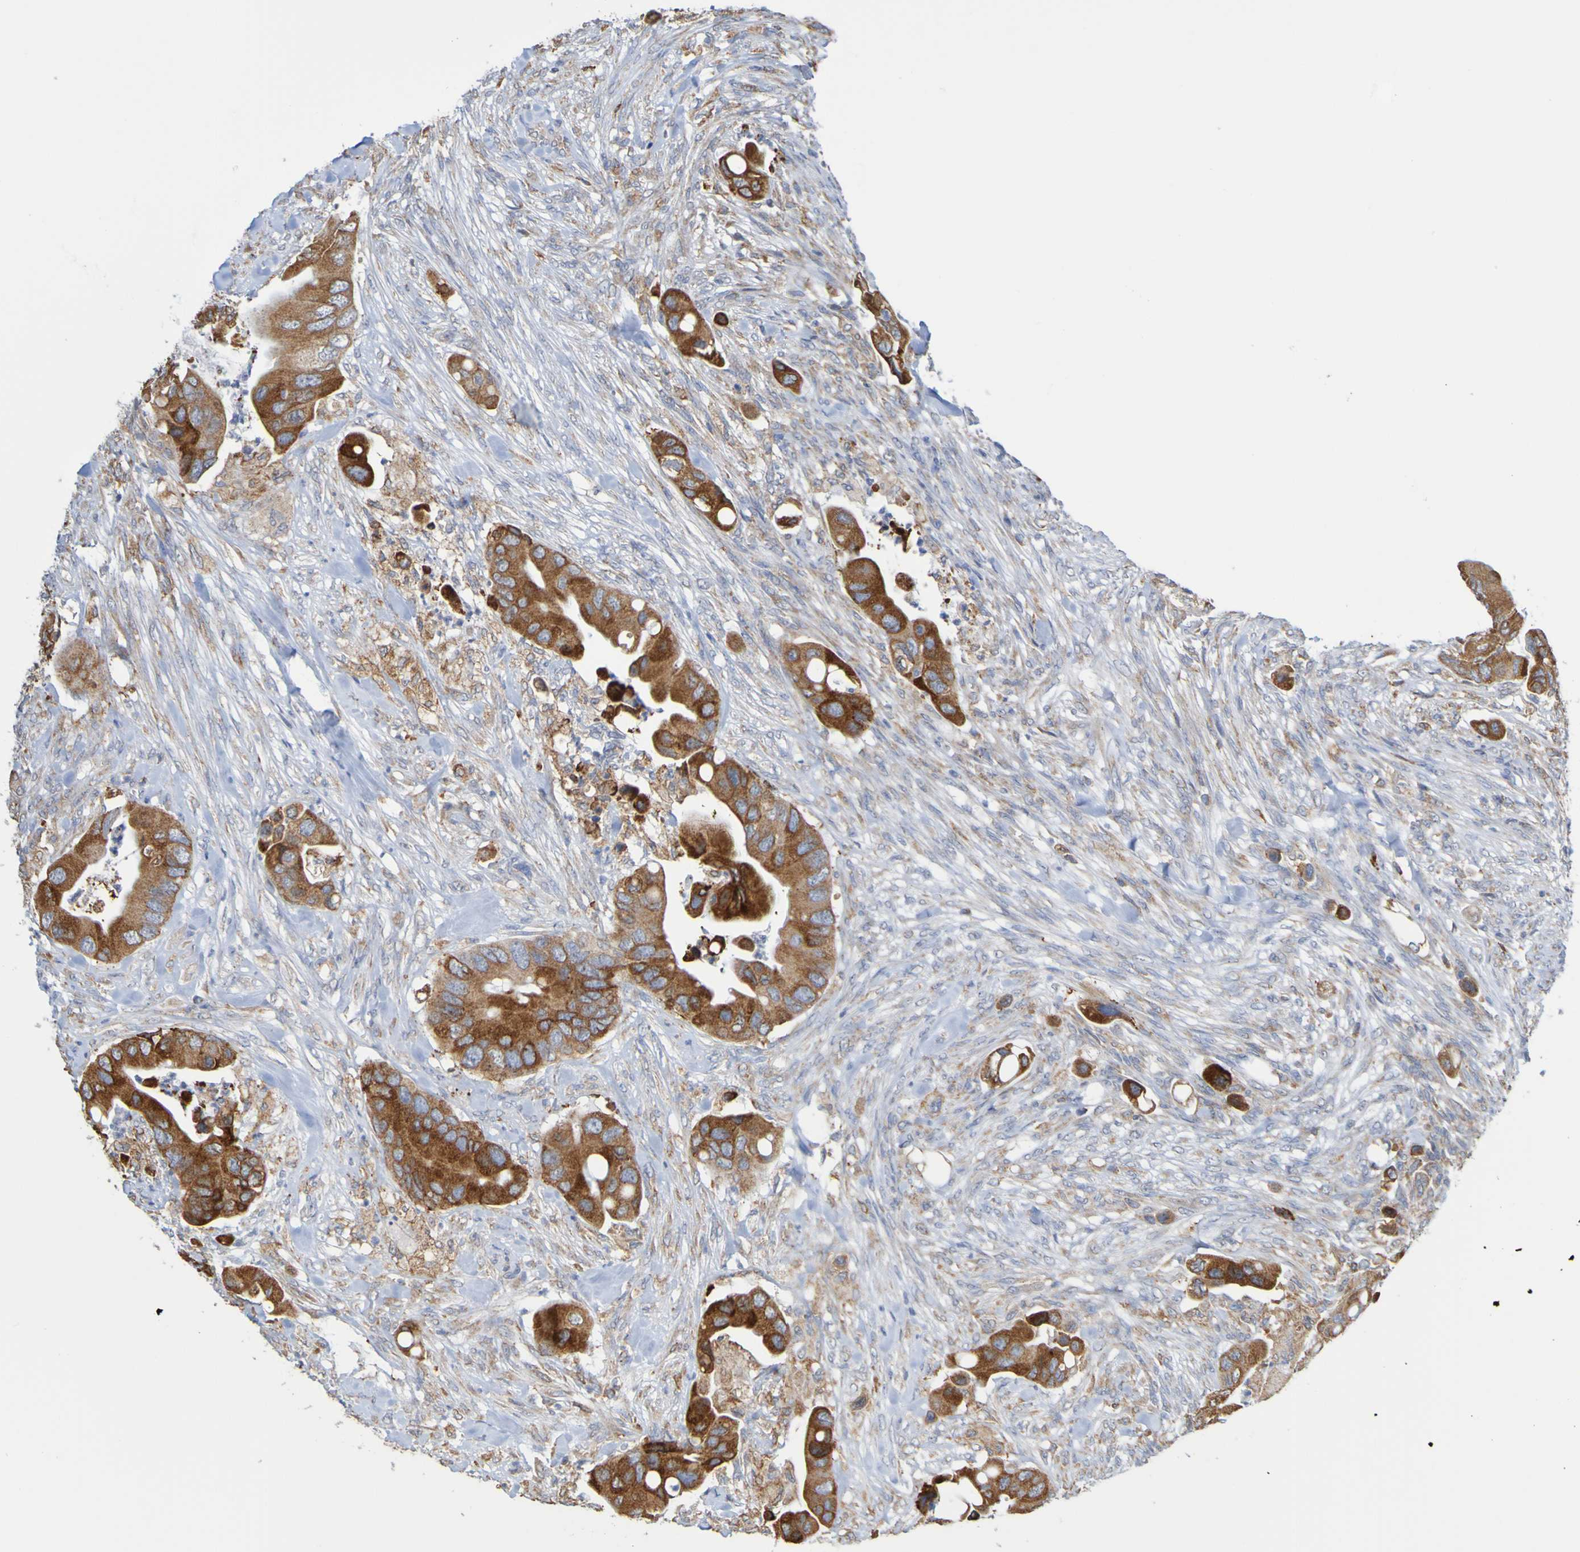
{"staining": {"intensity": "strong", "quantity": "25%-75%", "location": "cytoplasmic/membranous"}, "tissue": "colorectal cancer", "cell_type": "Tumor cells", "image_type": "cancer", "snomed": [{"axis": "morphology", "description": "Adenocarcinoma, NOS"}, {"axis": "topography", "description": "Rectum"}], "caption": "Protein staining of adenocarcinoma (colorectal) tissue shows strong cytoplasmic/membranous staining in about 25%-75% of tumor cells.", "gene": "PDIA3", "patient": {"sex": "female", "age": 57}}